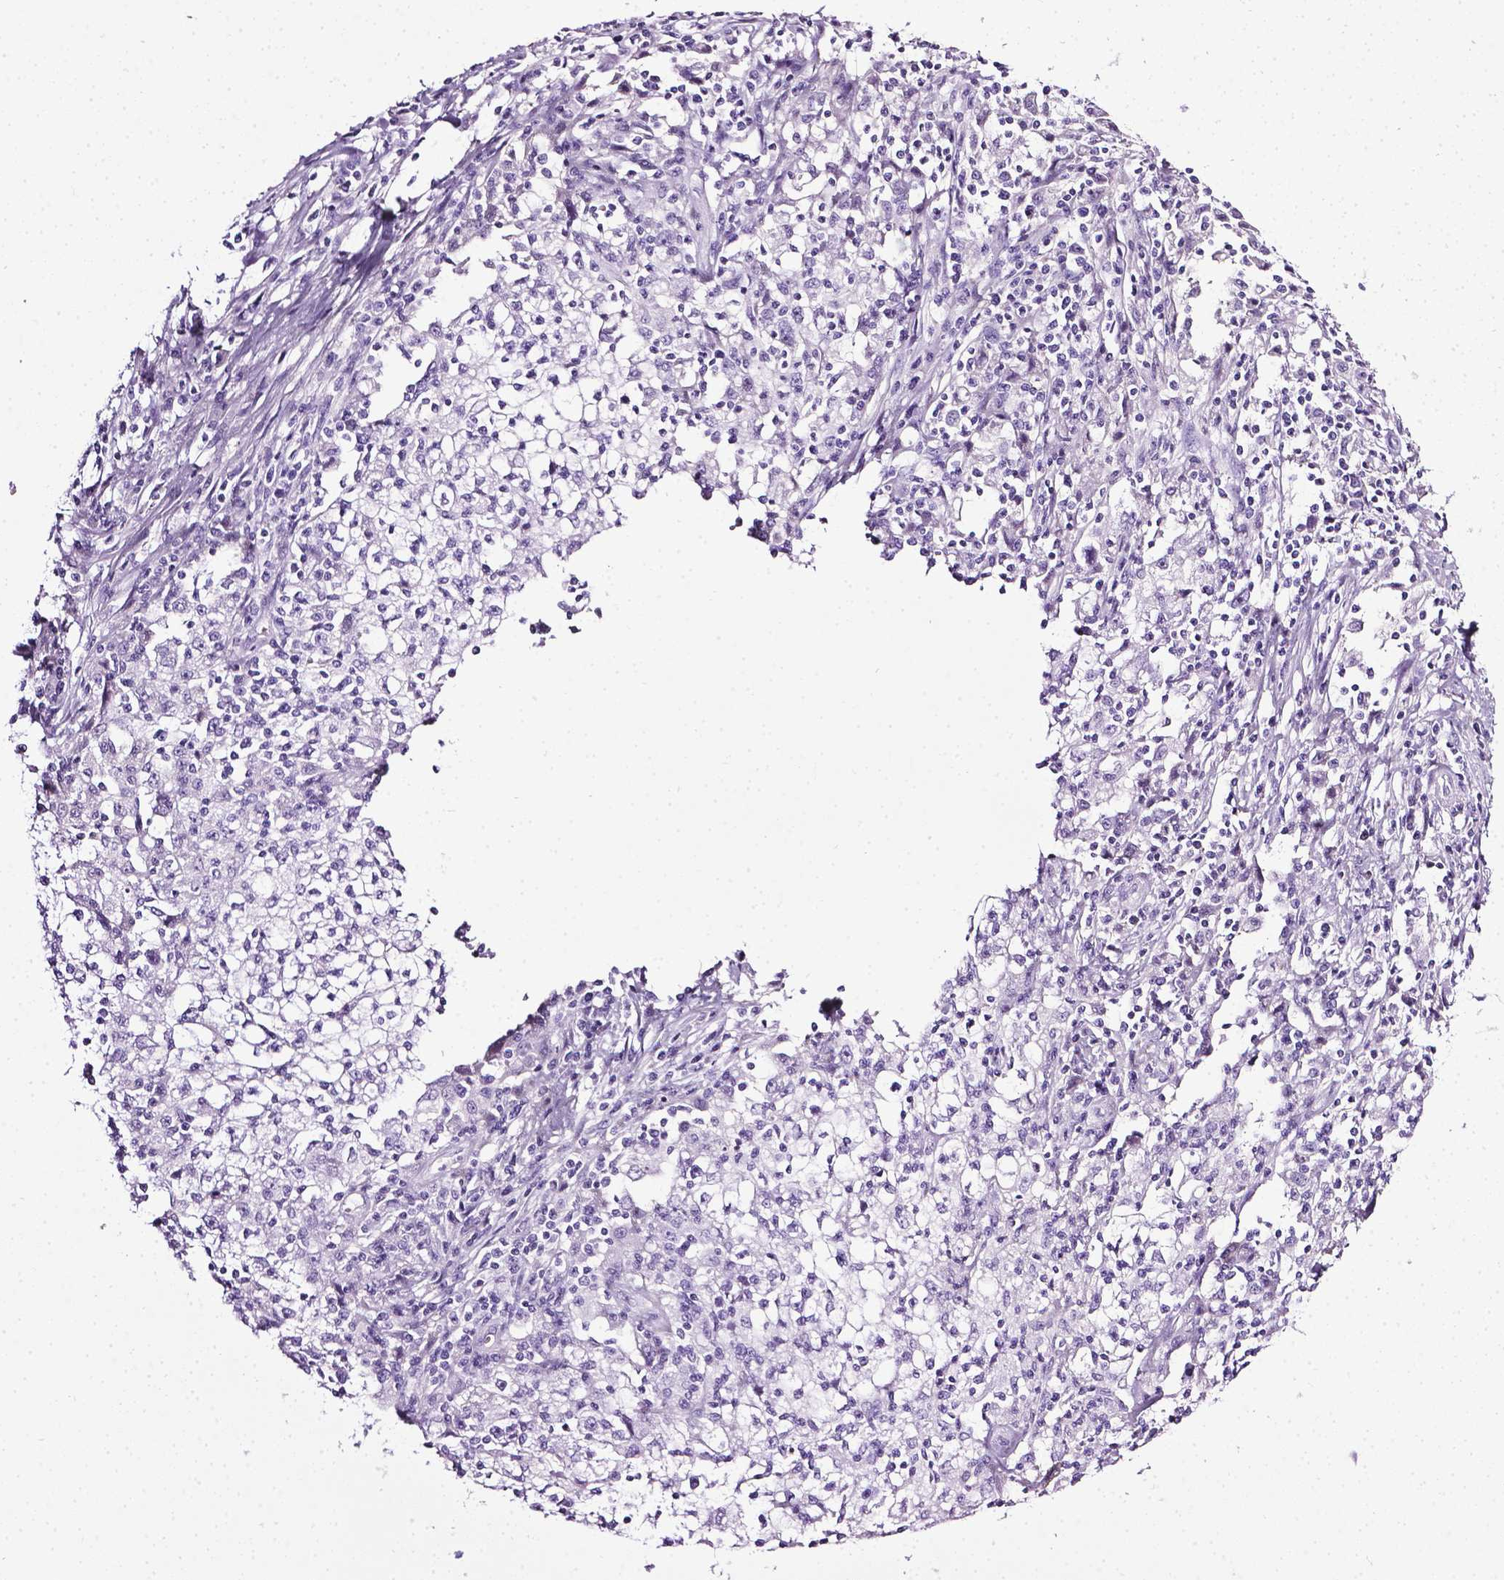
{"staining": {"intensity": "negative", "quantity": "none", "location": "none"}, "tissue": "cervical cancer", "cell_type": "Tumor cells", "image_type": "cancer", "snomed": [{"axis": "morphology", "description": "Squamous cell carcinoma, NOS"}, {"axis": "topography", "description": "Cervix"}], "caption": "DAB (3,3'-diaminobenzidine) immunohistochemical staining of human squamous cell carcinoma (cervical) displays no significant positivity in tumor cells.", "gene": "LELP1", "patient": {"sex": "female", "age": 85}}